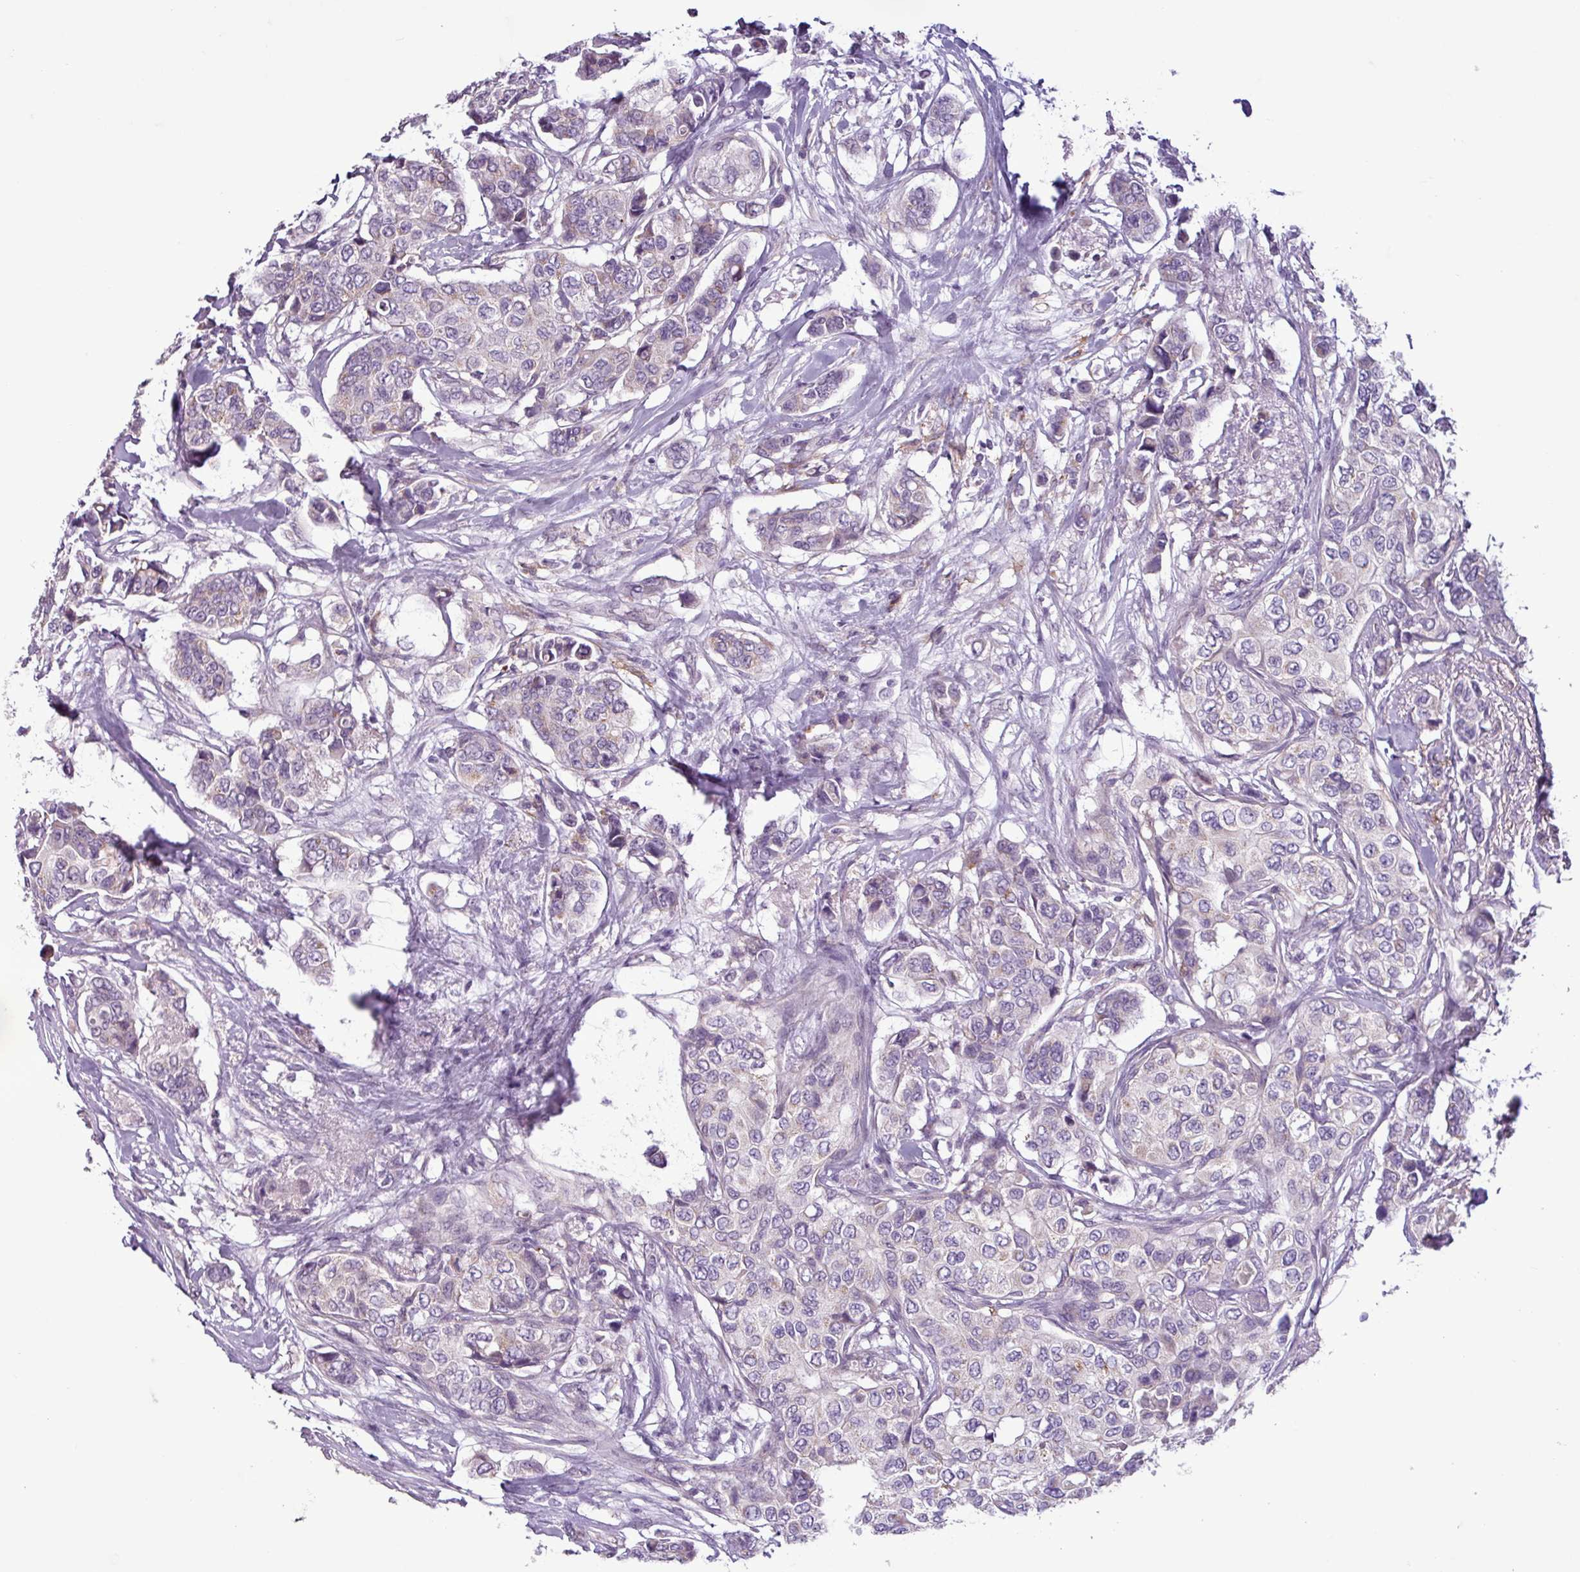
{"staining": {"intensity": "negative", "quantity": "none", "location": "none"}, "tissue": "breast cancer", "cell_type": "Tumor cells", "image_type": "cancer", "snomed": [{"axis": "morphology", "description": "Lobular carcinoma"}, {"axis": "topography", "description": "Breast"}], "caption": "The micrograph exhibits no significant staining in tumor cells of lobular carcinoma (breast).", "gene": "C9orf24", "patient": {"sex": "female", "age": 51}}